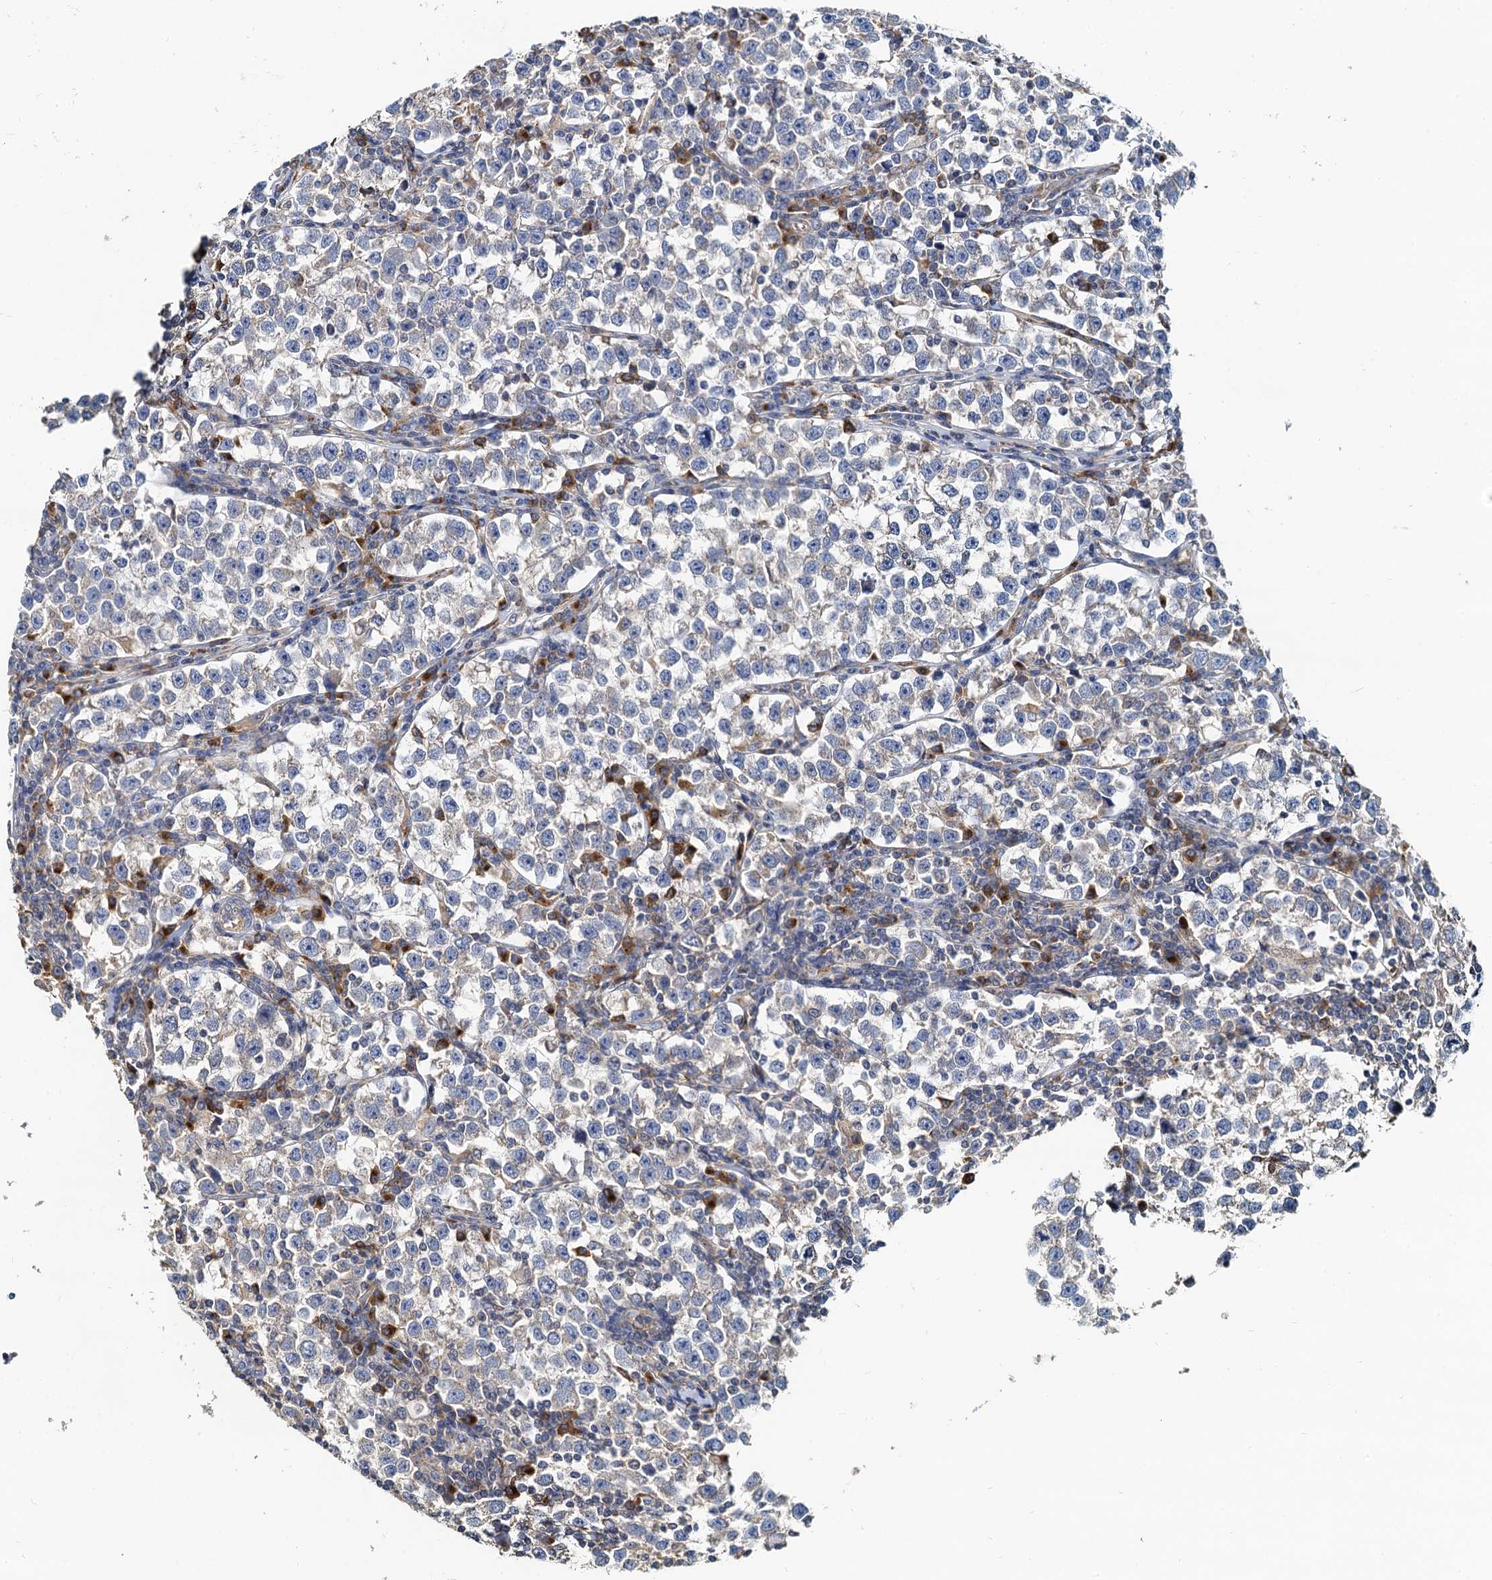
{"staining": {"intensity": "negative", "quantity": "none", "location": "none"}, "tissue": "testis cancer", "cell_type": "Tumor cells", "image_type": "cancer", "snomed": [{"axis": "morphology", "description": "Normal tissue, NOS"}, {"axis": "morphology", "description": "Seminoma, NOS"}, {"axis": "topography", "description": "Testis"}], "caption": "IHC of seminoma (testis) demonstrates no expression in tumor cells.", "gene": "NKAPD1", "patient": {"sex": "male", "age": 43}}